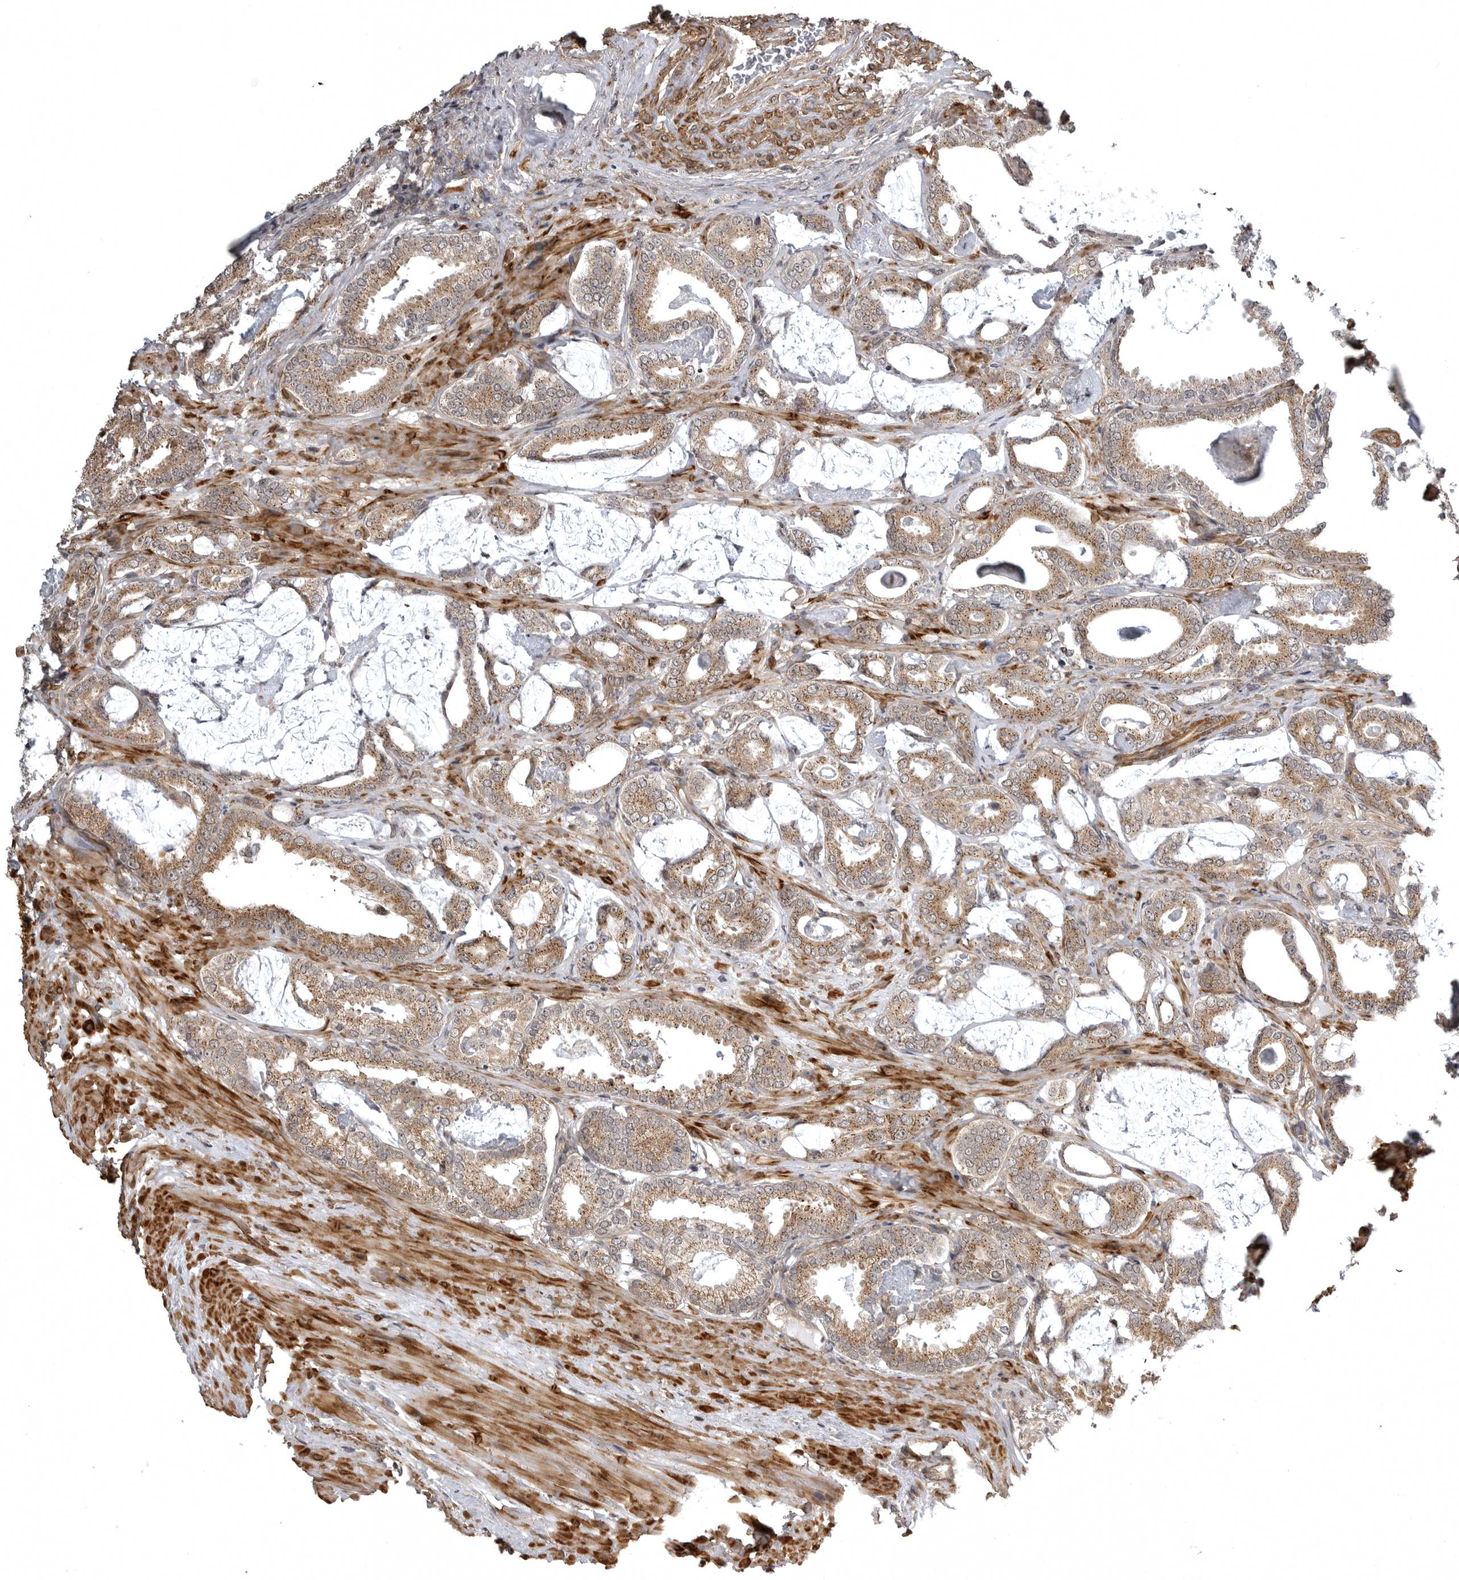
{"staining": {"intensity": "moderate", "quantity": ">75%", "location": "cytoplasmic/membranous"}, "tissue": "prostate cancer", "cell_type": "Tumor cells", "image_type": "cancer", "snomed": [{"axis": "morphology", "description": "Adenocarcinoma, Low grade"}, {"axis": "topography", "description": "Prostate"}], "caption": "Immunohistochemical staining of human prostate cancer shows medium levels of moderate cytoplasmic/membranous protein positivity in approximately >75% of tumor cells.", "gene": "SNX16", "patient": {"sex": "male", "age": 71}}